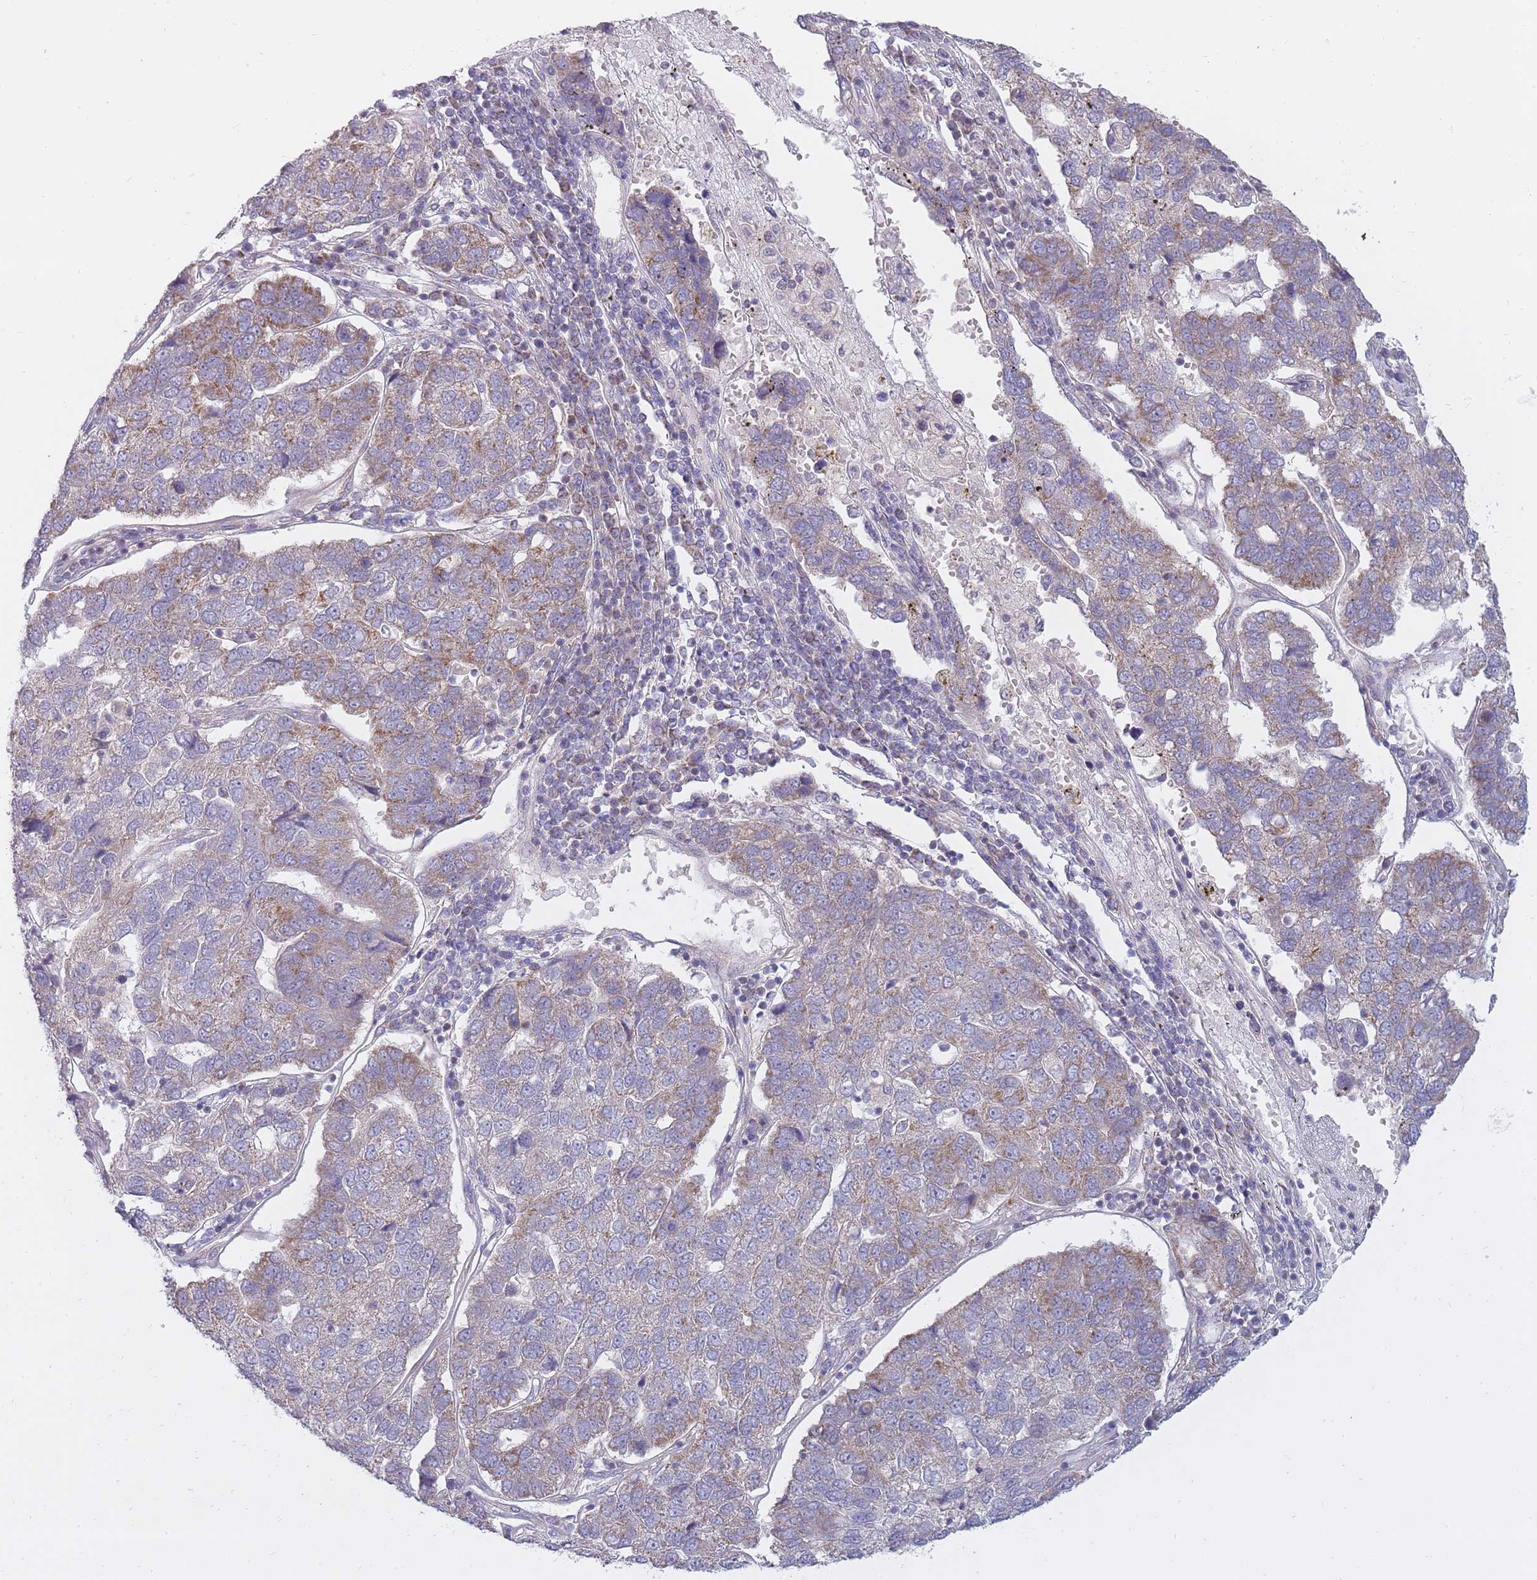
{"staining": {"intensity": "moderate", "quantity": "25%-75%", "location": "cytoplasmic/membranous"}, "tissue": "pancreatic cancer", "cell_type": "Tumor cells", "image_type": "cancer", "snomed": [{"axis": "morphology", "description": "Adenocarcinoma, NOS"}, {"axis": "topography", "description": "Pancreas"}], "caption": "IHC staining of pancreatic adenocarcinoma, which exhibits medium levels of moderate cytoplasmic/membranous staining in about 25%-75% of tumor cells indicating moderate cytoplasmic/membranous protein staining. The staining was performed using DAB (brown) for protein detection and nuclei were counterstained in hematoxylin (blue).", "gene": "ALKBH4", "patient": {"sex": "female", "age": 61}}